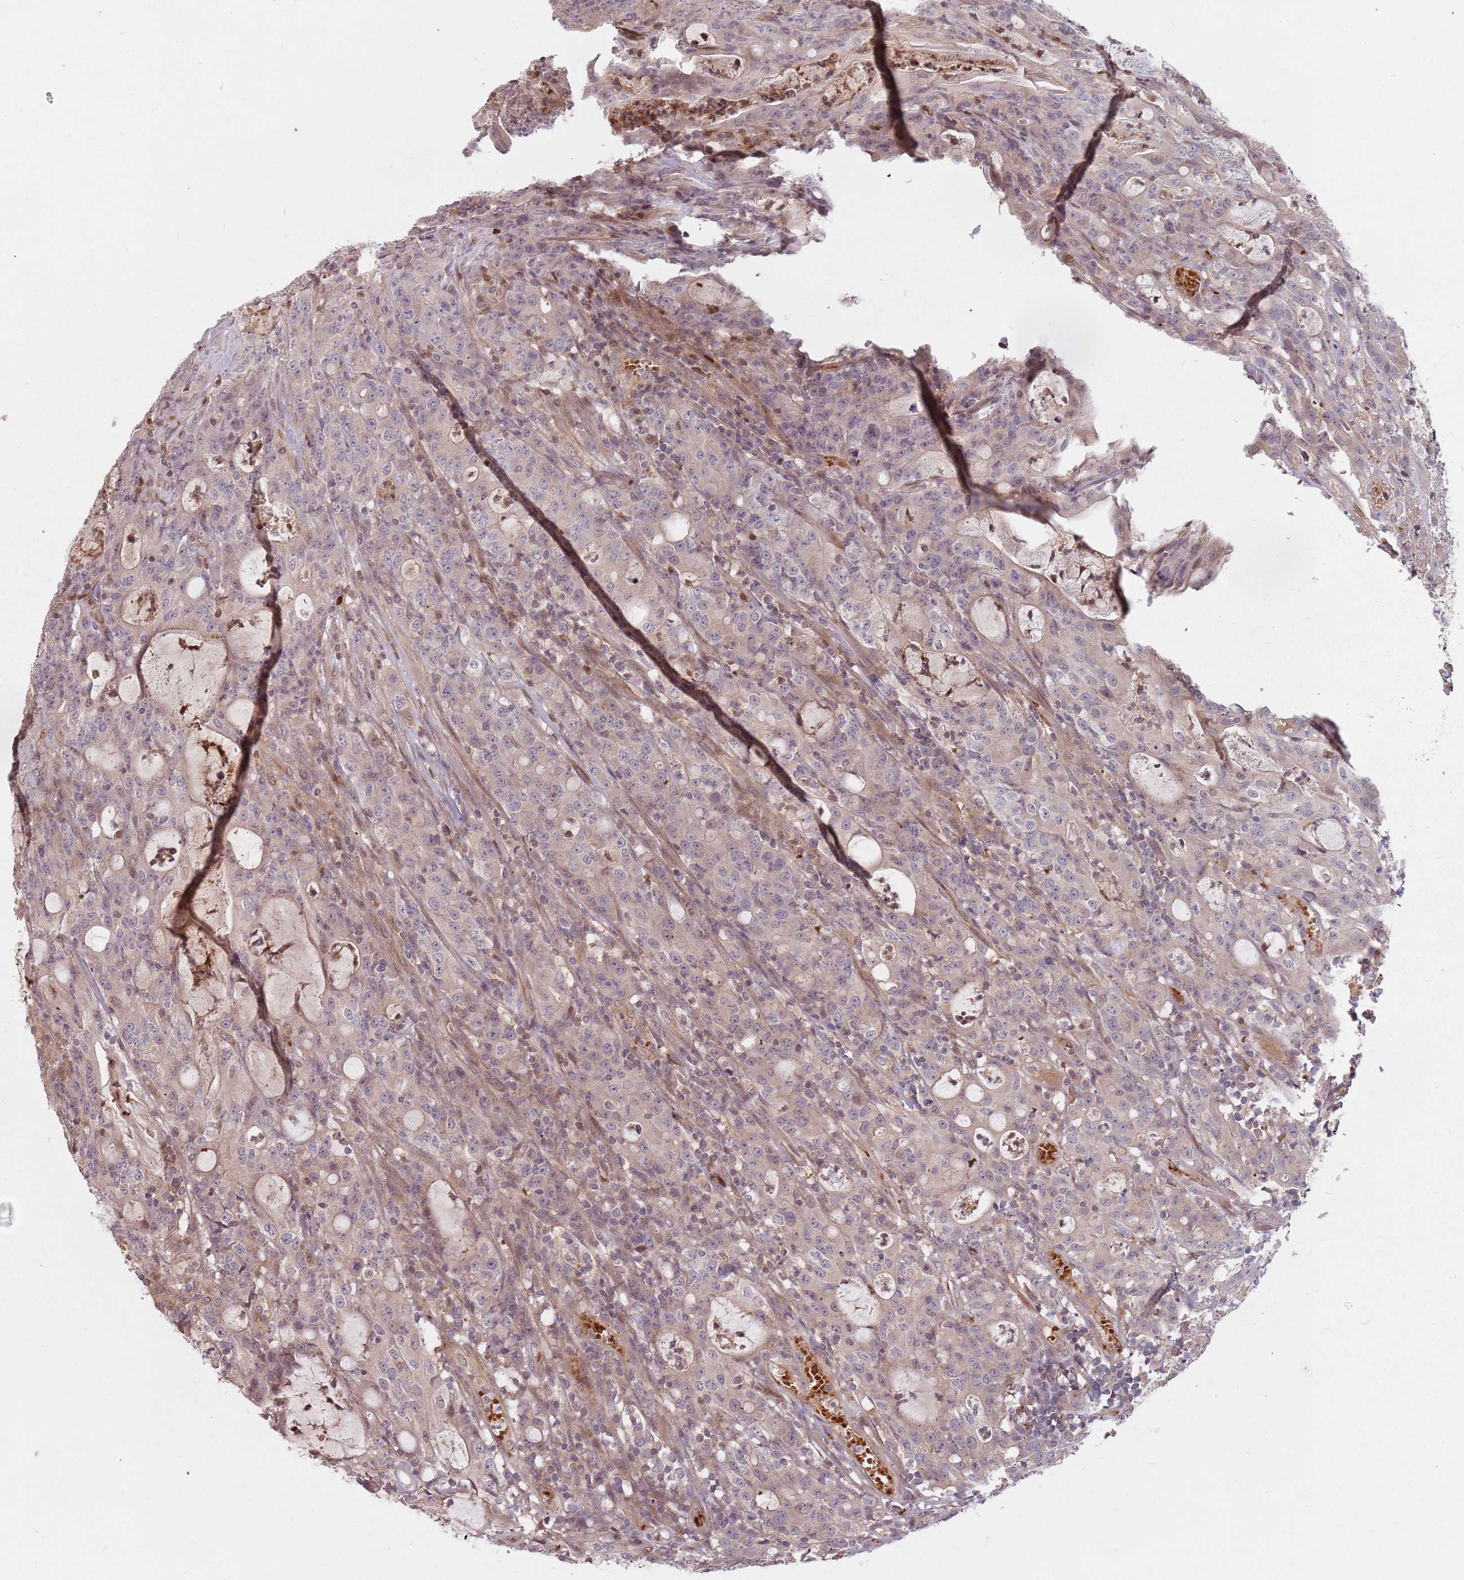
{"staining": {"intensity": "negative", "quantity": "none", "location": "none"}, "tissue": "colorectal cancer", "cell_type": "Tumor cells", "image_type": "cancer", "snomed": [{"axis": "morphology", "description": "Adenocarcinoma, NOS"}, {"axis": "topography", "description": "Colon"}], "caption": "Immunohistochemical staining of adenocarcinoma (colorectal) shows no significant expression in tumor cells.", "gene": "GPR180", "patient": {"sex": "male", "age": 83}}